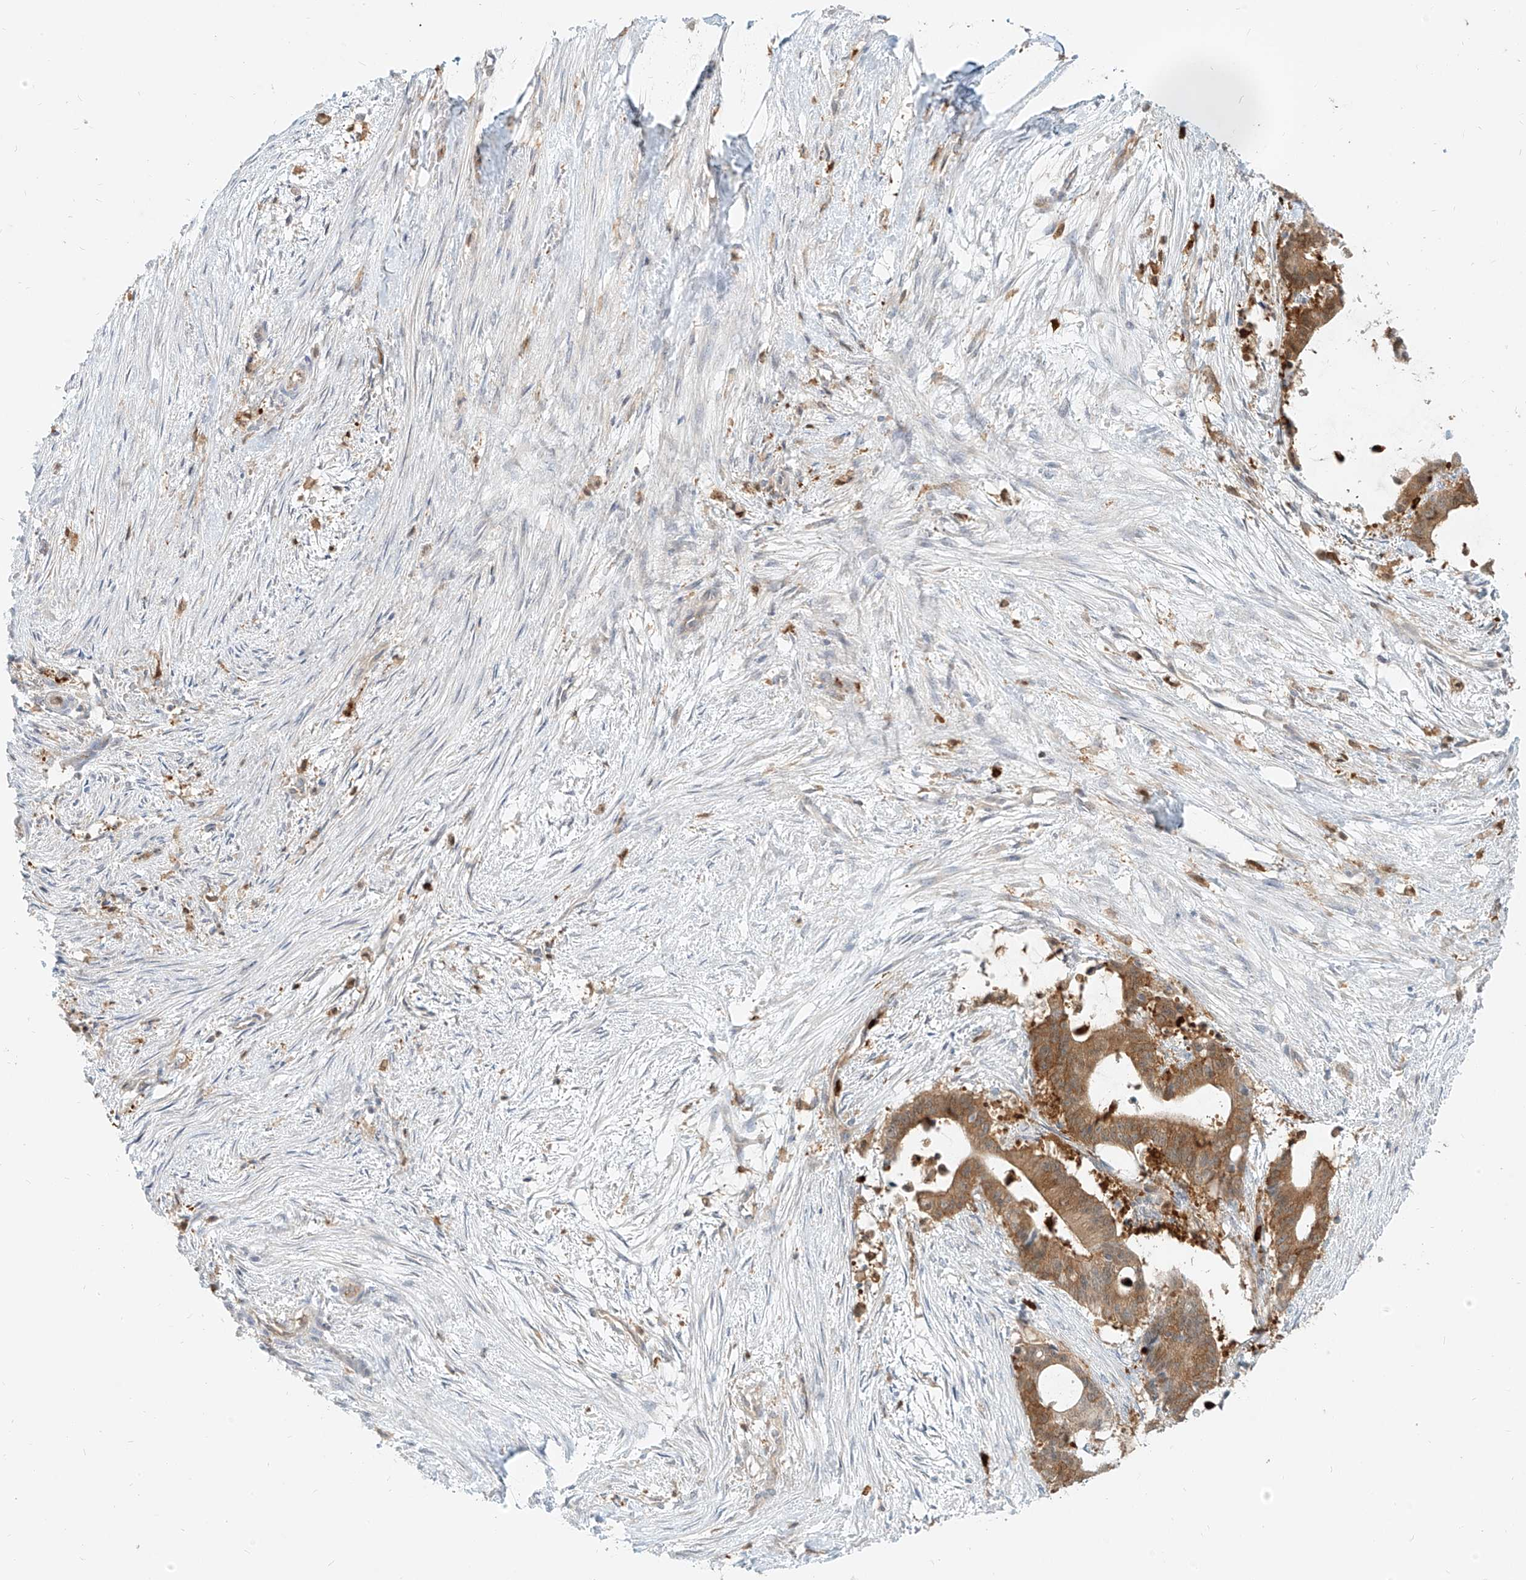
{"staining": {"intensity": "moderate", "quantity": ">75%", "location": "cytoplasmic/membranous"}, "tissue": "liver cancer", "cell_type": "Tumor cells", "image_type": "cancer", "snomed": [{"axis": "morphology", "description": "Normal tissue, NOS"}, {"axis": "morphology", "description": "Cholangiocarcinoma"}, {"axis": "topography", "description": "Liver"}, {"axis": "topography", "description": "Peripheral nerve tissue"}], "caption": "Human cholangiocarcinoma (liver) stained for a protein (brown) demonstrates moderate cytoplasmic/membranous positive positivity in approximately >75% of tumor cells.", "gene": "PGD", "patient": {"sex": "female", "age": 73}}